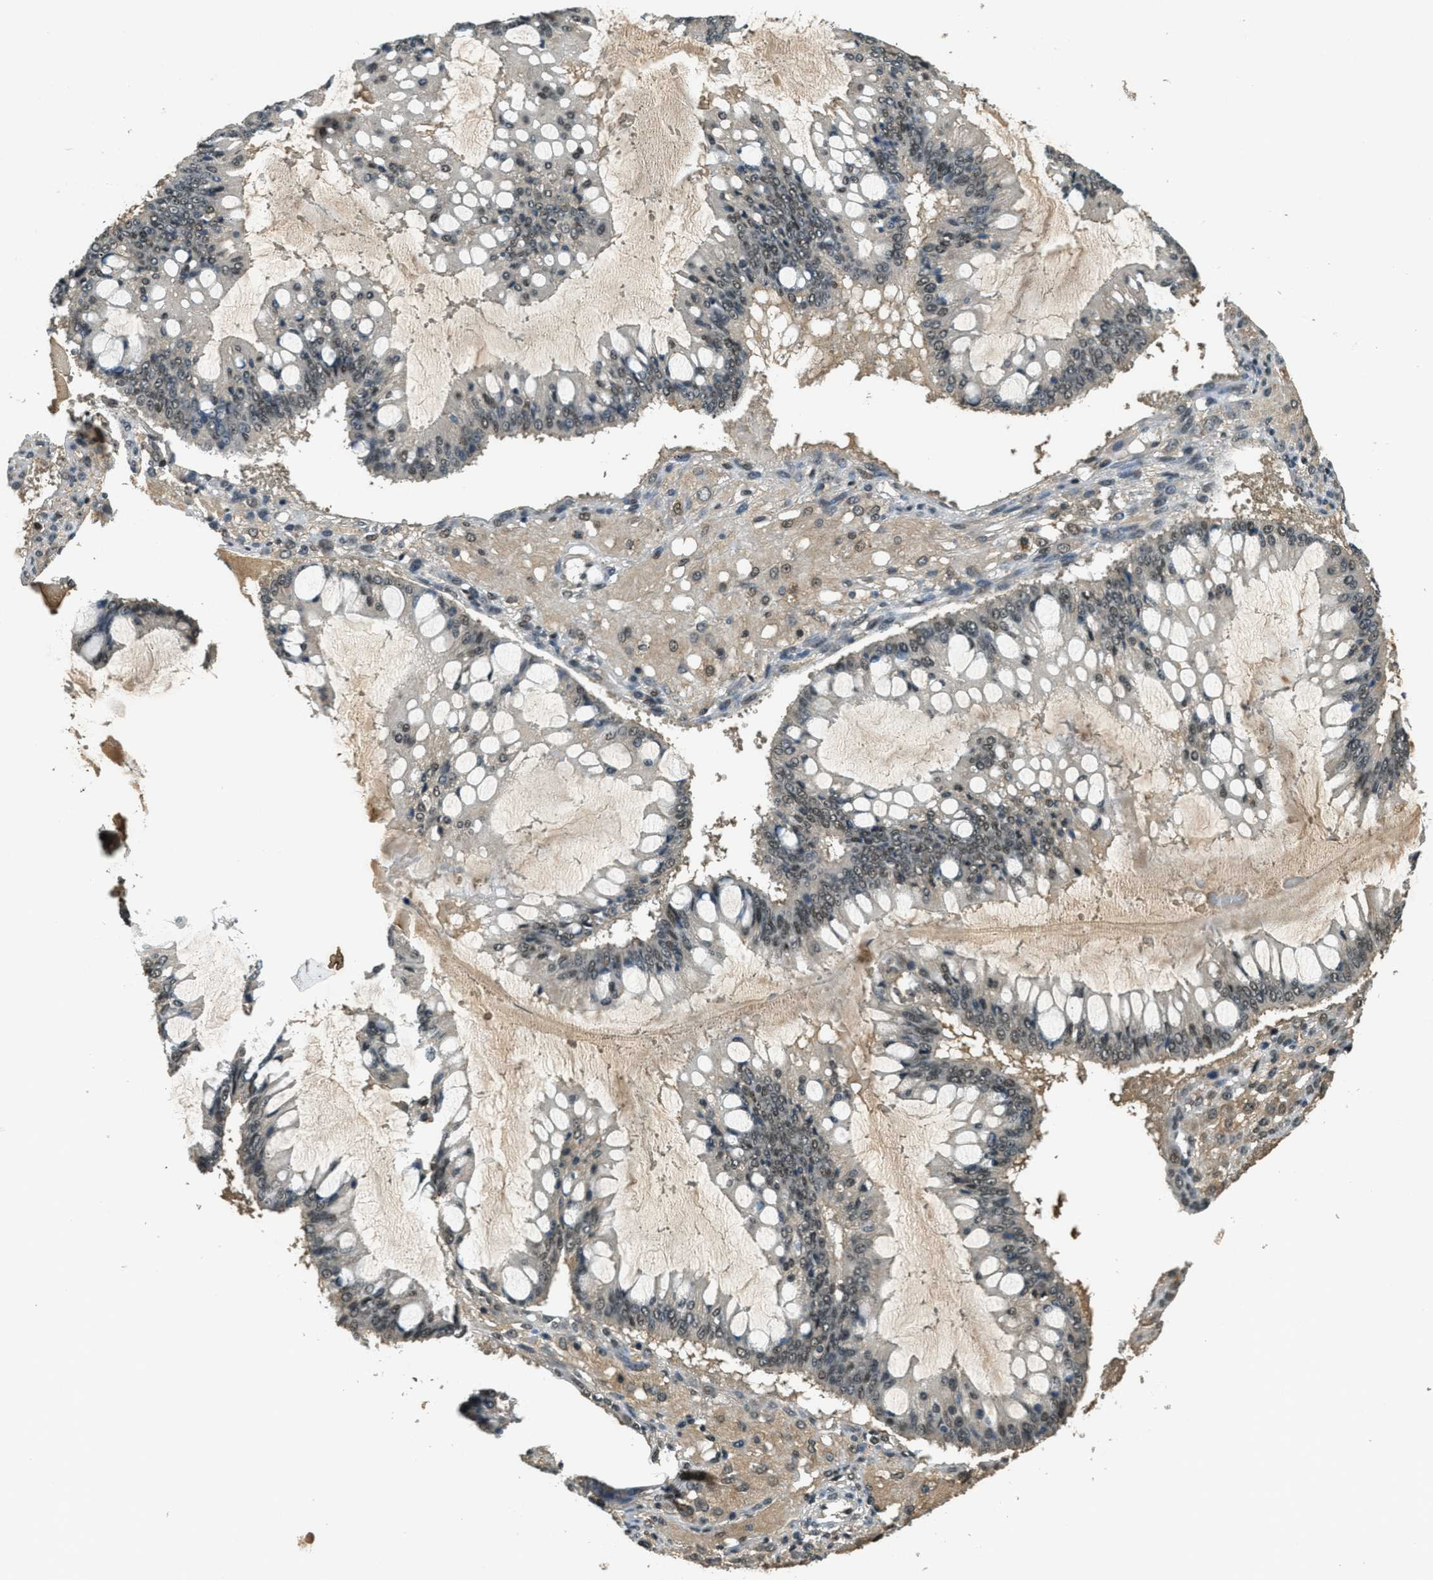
{"staining": {"intensity": "moderate", "quantity": "25%-75%", "location": "nuclear"}, "tissue": "ovarian cancer", "cell_type": "Tumor cells", "image_type": "cancer", "snomed": [{"axis": "morphology", "description": "Cystadenocarcinoma, mucinous, NOS"}, {"axis": "topography", "description": "Ovary"}], "caption": "Ovarian cancer (mucinous cystadenocarcinoma) tissue demonstrates moderate nuclear expression in approximately 25%-75% of tumor cells", "gene": "ZNF148", "patient": {"sex": "female", "age": 73}}